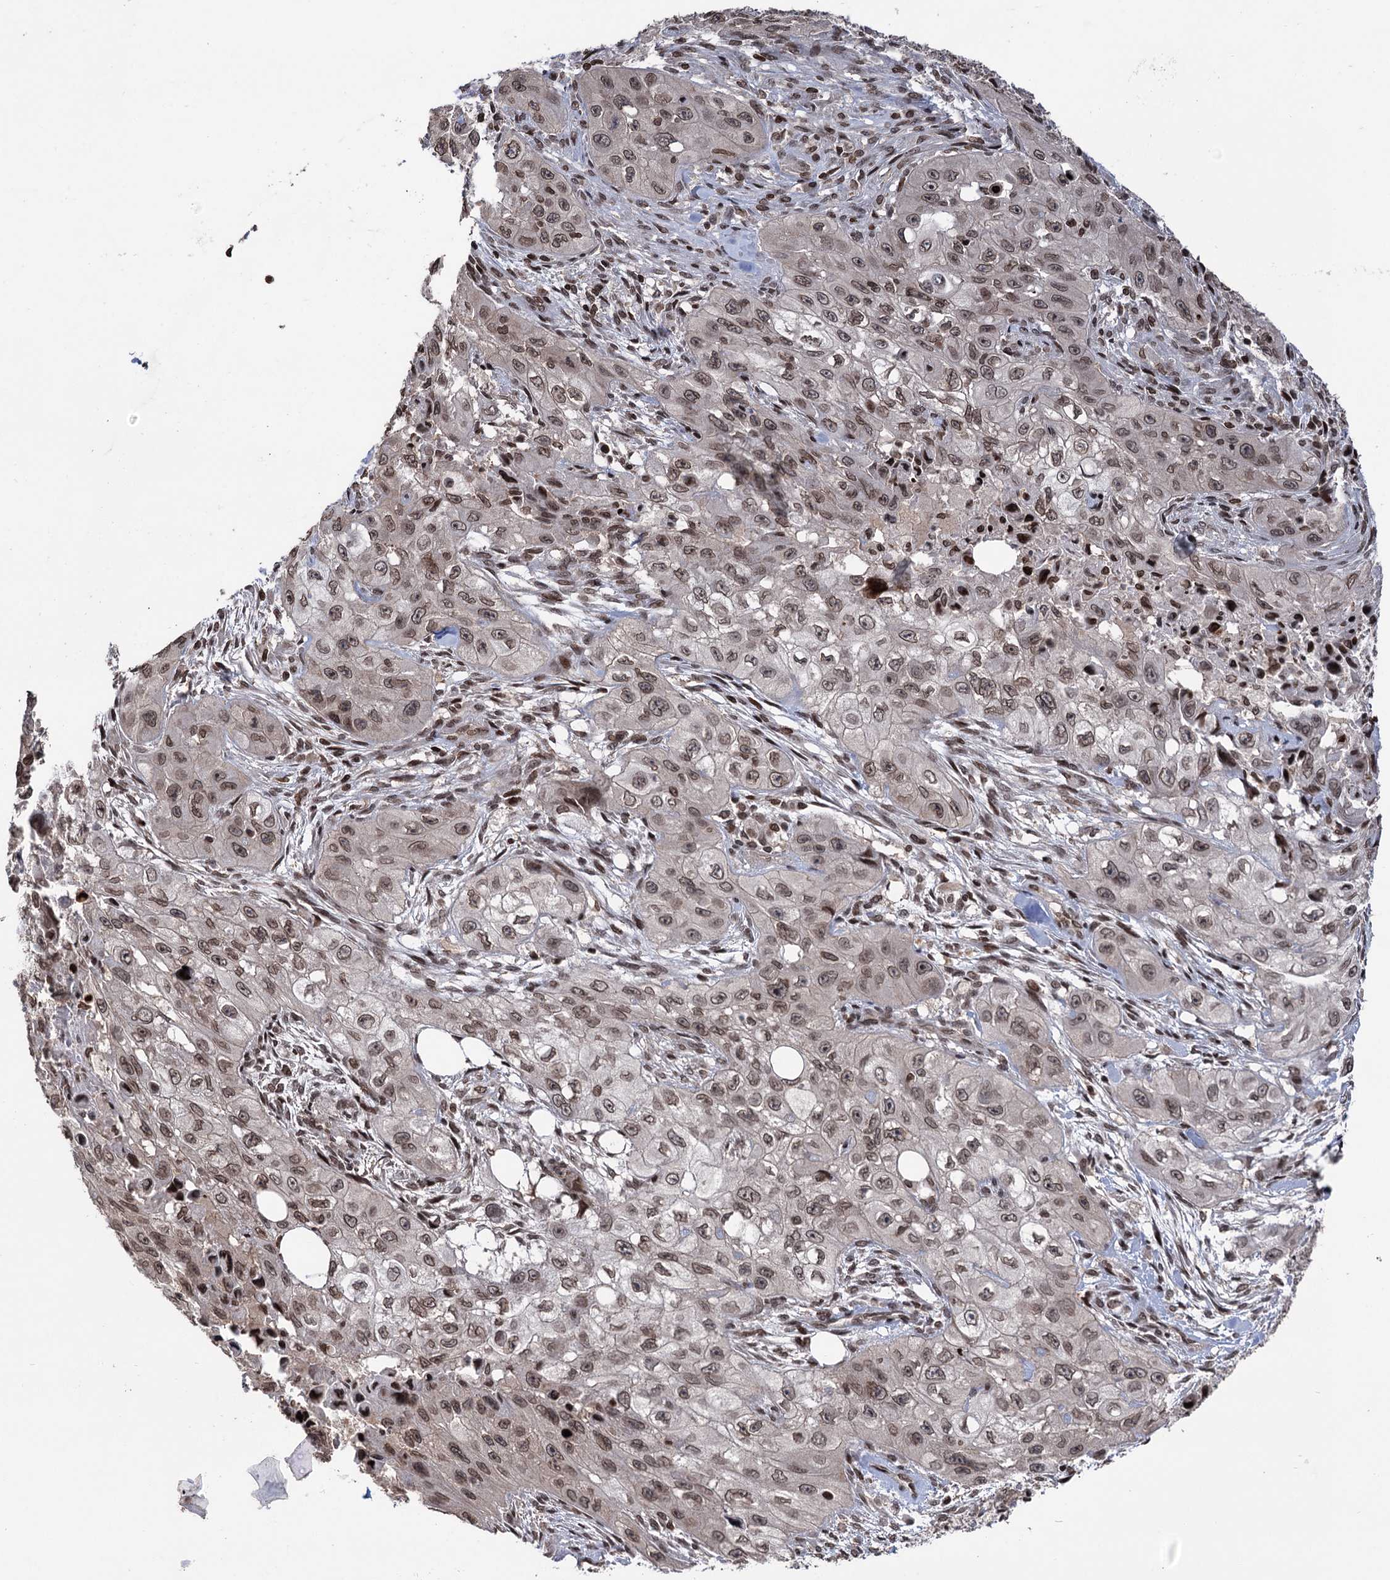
{"staining": {"intensity": "moderate", "quantity": ">75%", "location": "nuclear"}, "tissue": "skin cancer", "cell_type": "Tumor cells", "image_type": "cancer", "snomed": [{"axis": "morphology", "description": "Squamous cell carcinoma, NOS"}, {"axis": "topography", "description": "Skin"}, {"axis": "topography", "description": "Subcutis"}], "caption": "Skin squamous cell carcinoma stained with a protein marker reveals moderate staining in tumor cells.", "gene": "CCDC77", "patient": {"sex": "male", "age": 73}}